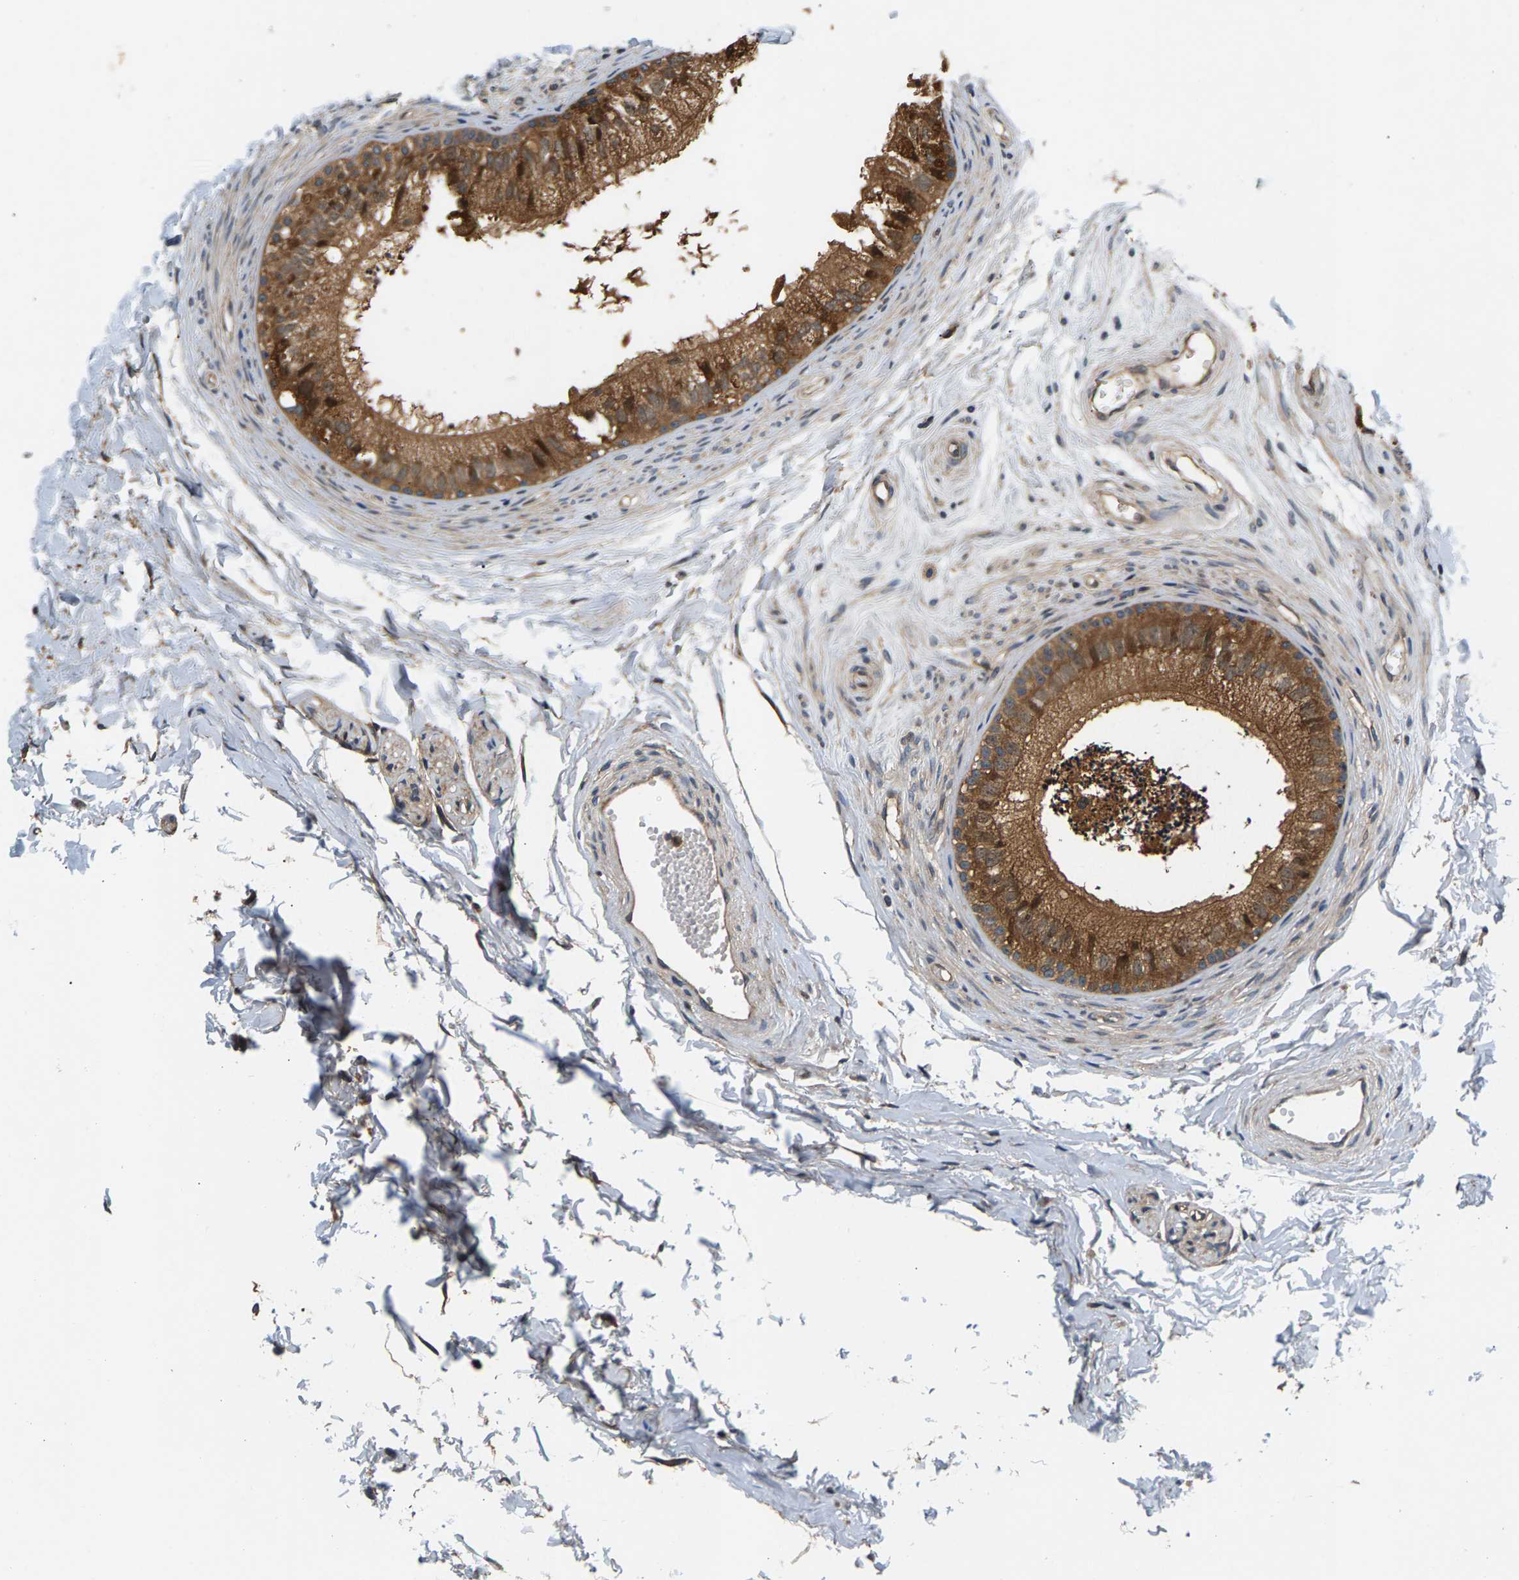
{"staining": {"intensity": "moderate", "quantity": ">75%", "location": "cytoplasmic/membranous"}, "tissue": "epididymis", "cell_type": "Glandular cells", "image_type": "normal", "snomed": [{"axis": "morphology", "description": "Normal tissue, NOS"}, {"axis": "topography", "description": "Epididymis"}], "caption": "This image demonstrates immunohistochemistry (IHC) staining of normal human epididymis, with medium moderate cytoplasmic/membranous positivity in approximately >75% of glandular cells.", "gene": "FAM78A", "patient": {"sex": "male", "age": 56}}